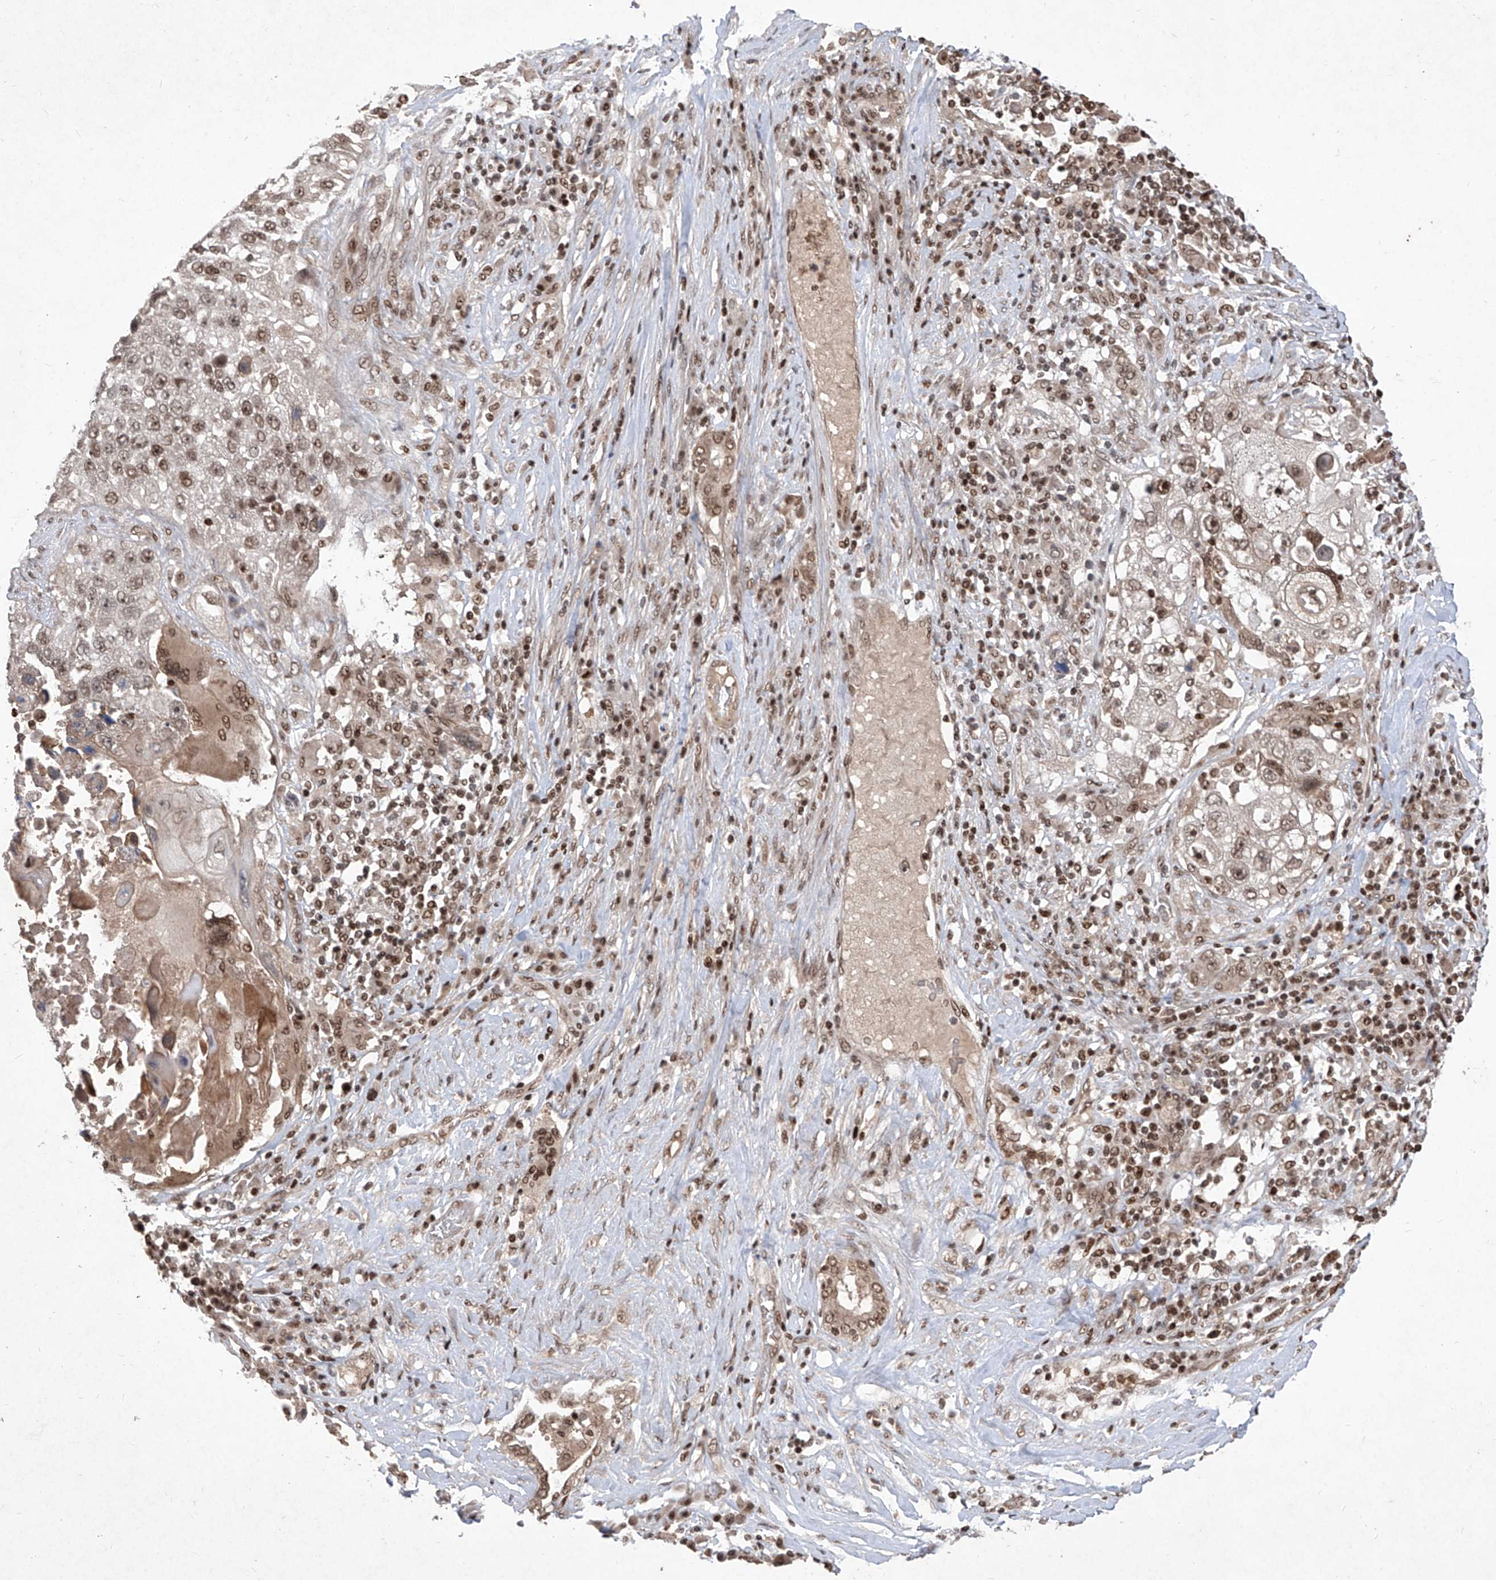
{"staining": {"intensity": "moderate", "quantity": ">75%", "location": "nuclear"}, "tissue": "lung cancer", "cell_type": "Tumor cells", "image_type": "cancer", "snomed": [{"axis": "morphology", "description": "Squamous cell carcinoma, NOS"}, {"axis": "topography", "description": "Lung"}], "caption": "A medium amount of moderate nuclear positivity is seen in about >75% of tumor cells in lung squamous cell carcinoma tissue. (Stains: DAB in brown, nuclei in blue, Microscopy: brightfield microscopy at high magnification).", "gene": "IRF2", "patient": {"sex": "male", "age": 61}}